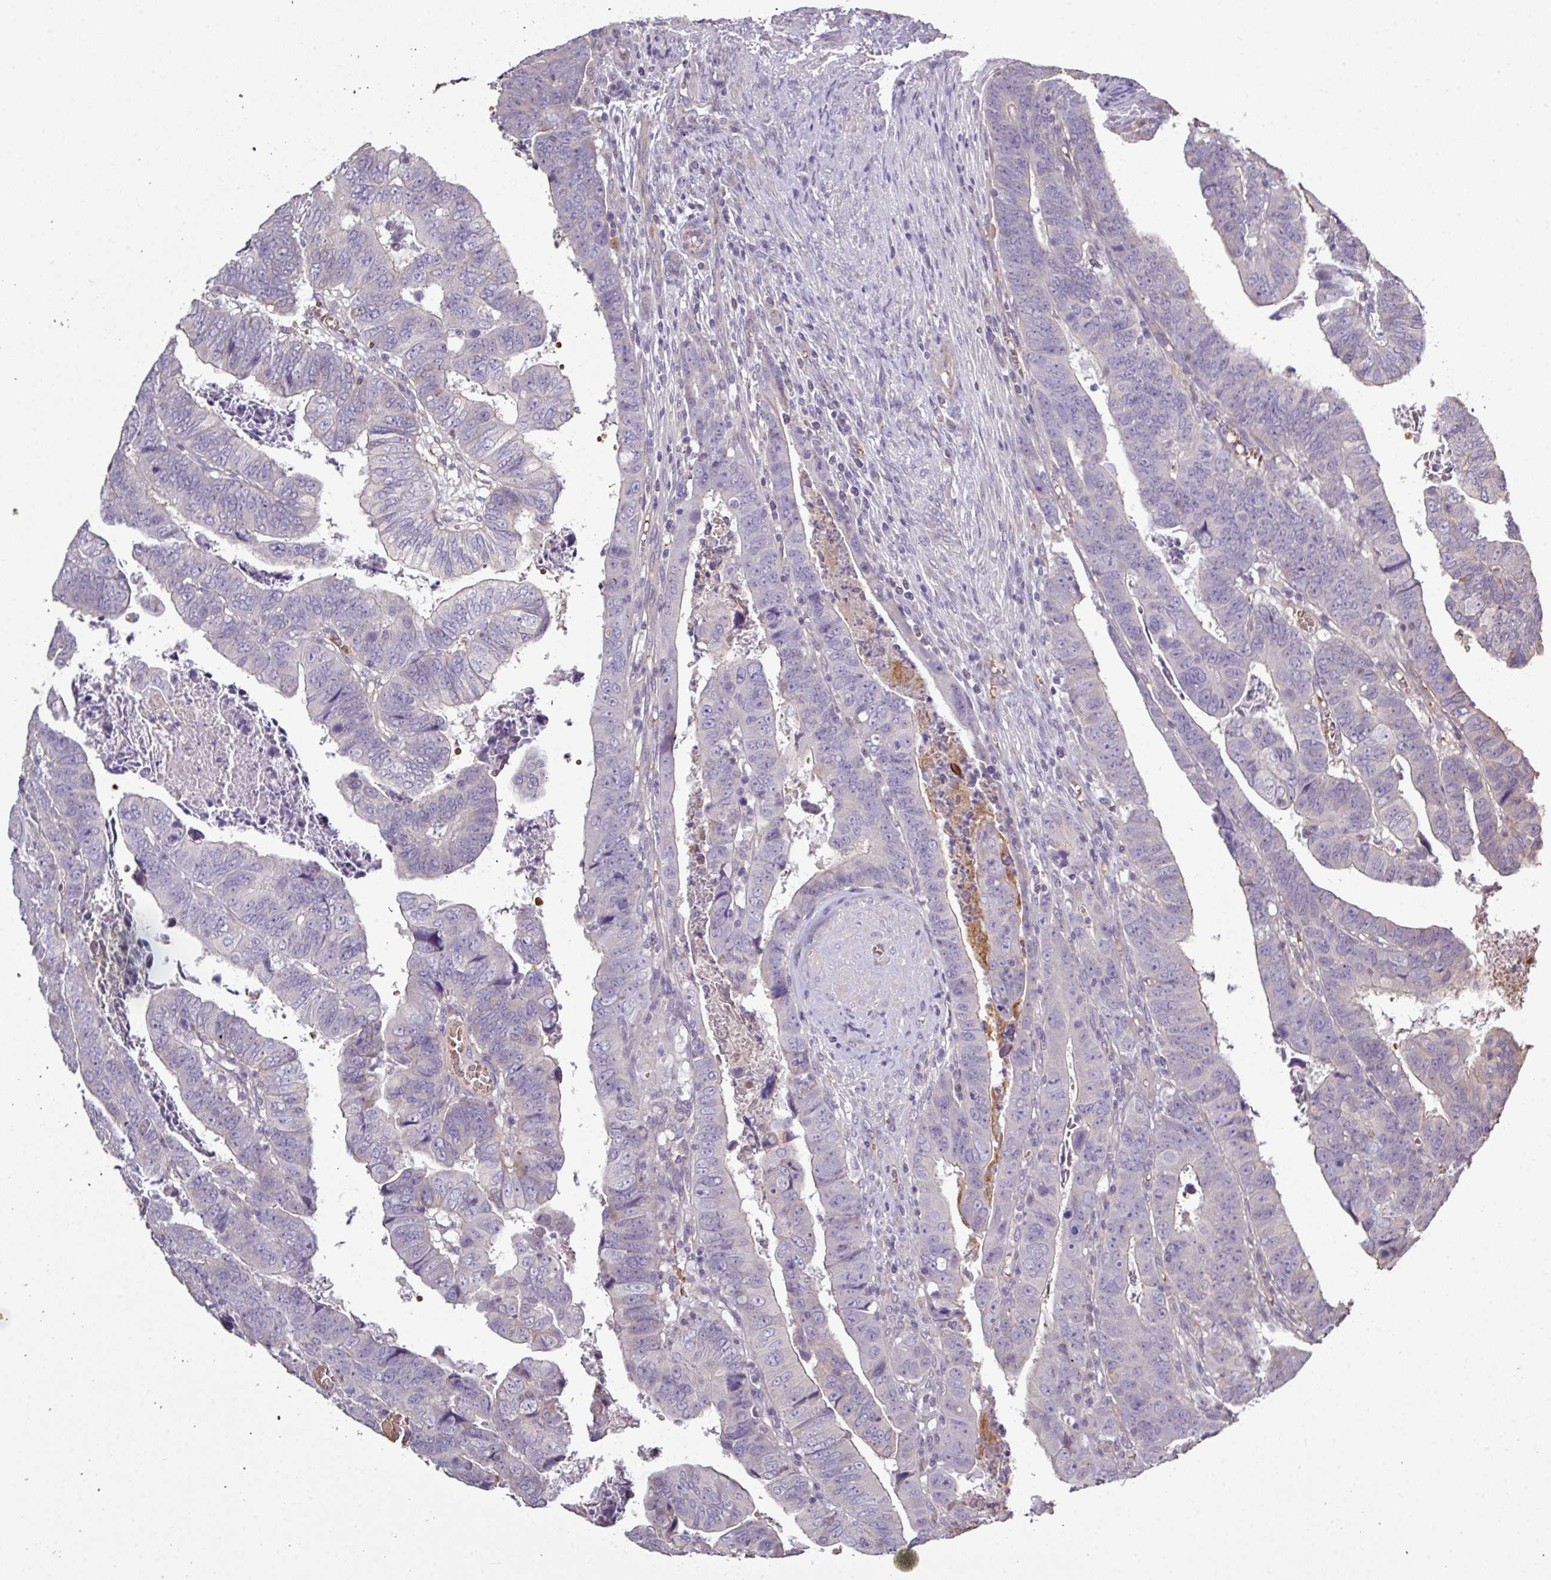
{"staining": {"intensity": "negative", "quantity": "none", "location": "none"}, "tissue": "colorectal cancer", "cell_type": "Tumor cells", "image_type": "cancer", "snomed": [{"axis": "morphology", "description": "Normal tissue, NOS"}, {"axis": "morphology", "description": "Adenocarcinoma, NOS"}, {"axis": "topography", "description": "Rectum"}], "caption": "This is an immunohistochemistry (IHC) image of adenocarcinoma (colorectal). There is no staining in tumor cells.", "gene": "NHSL2", "patient": {"sex": "female", "age": 65}}